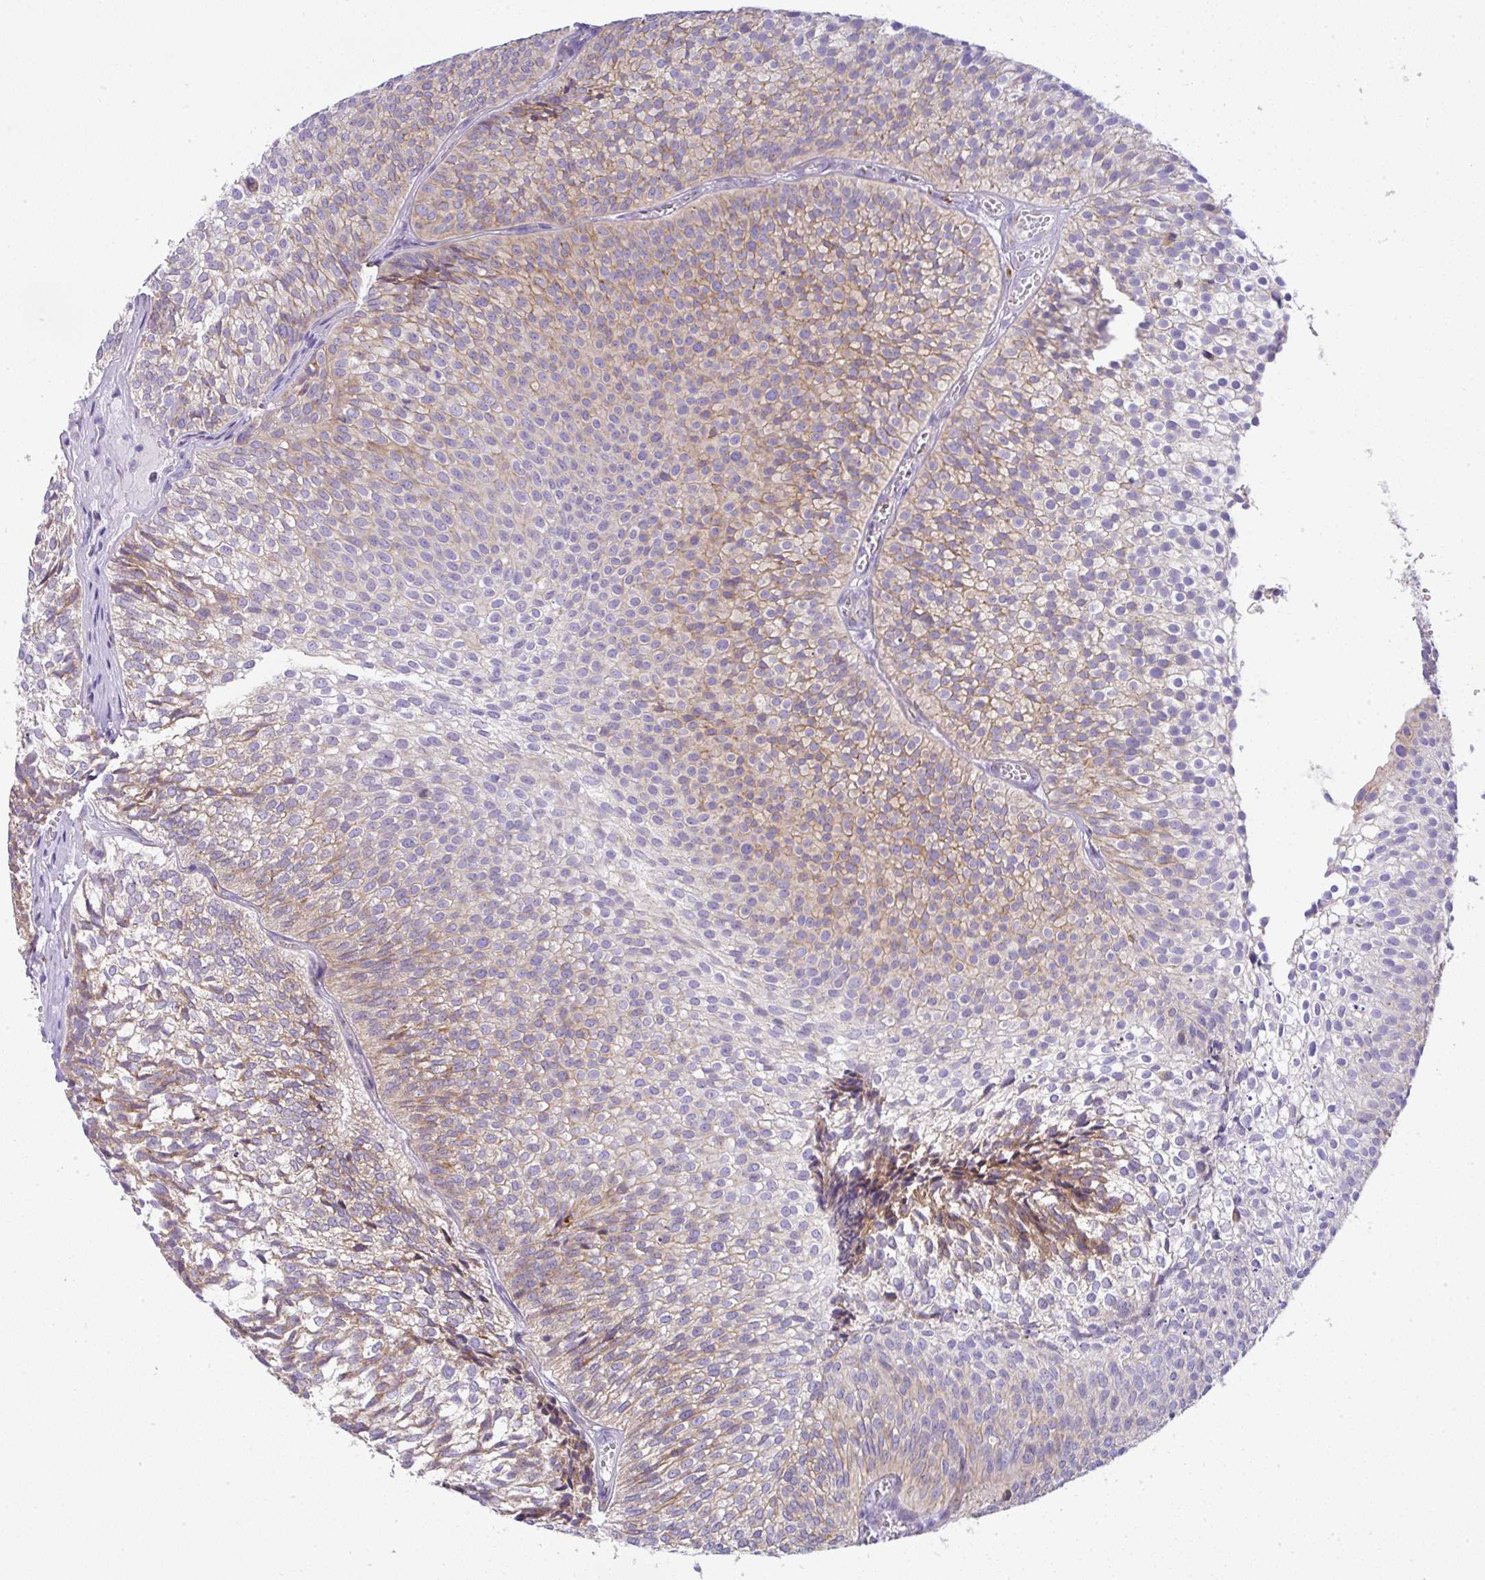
{"staining": {"intensity": "moderate", "quantity": "25%-75%", "location": "cytoplasmic/membranous"}, "tissue": "urothelial cancer", "cell_type": "Tumor cells", "image_type": "cancer", "snomed": [{"axis": "morphology", "description": "Urothelial carcinoma, Low grade"}, {"axis": "topography", "description": "Urinary bladder"}], "caption": "This histopathology image displays IHC staining of human urothelial carcinoma (low-grade), with medium moderate cytoplasmic/membranous expression in about 25%-75% of tumor cells.", "gene": "FAM177A1", "patient": {"sex": "male", "age": 91}}